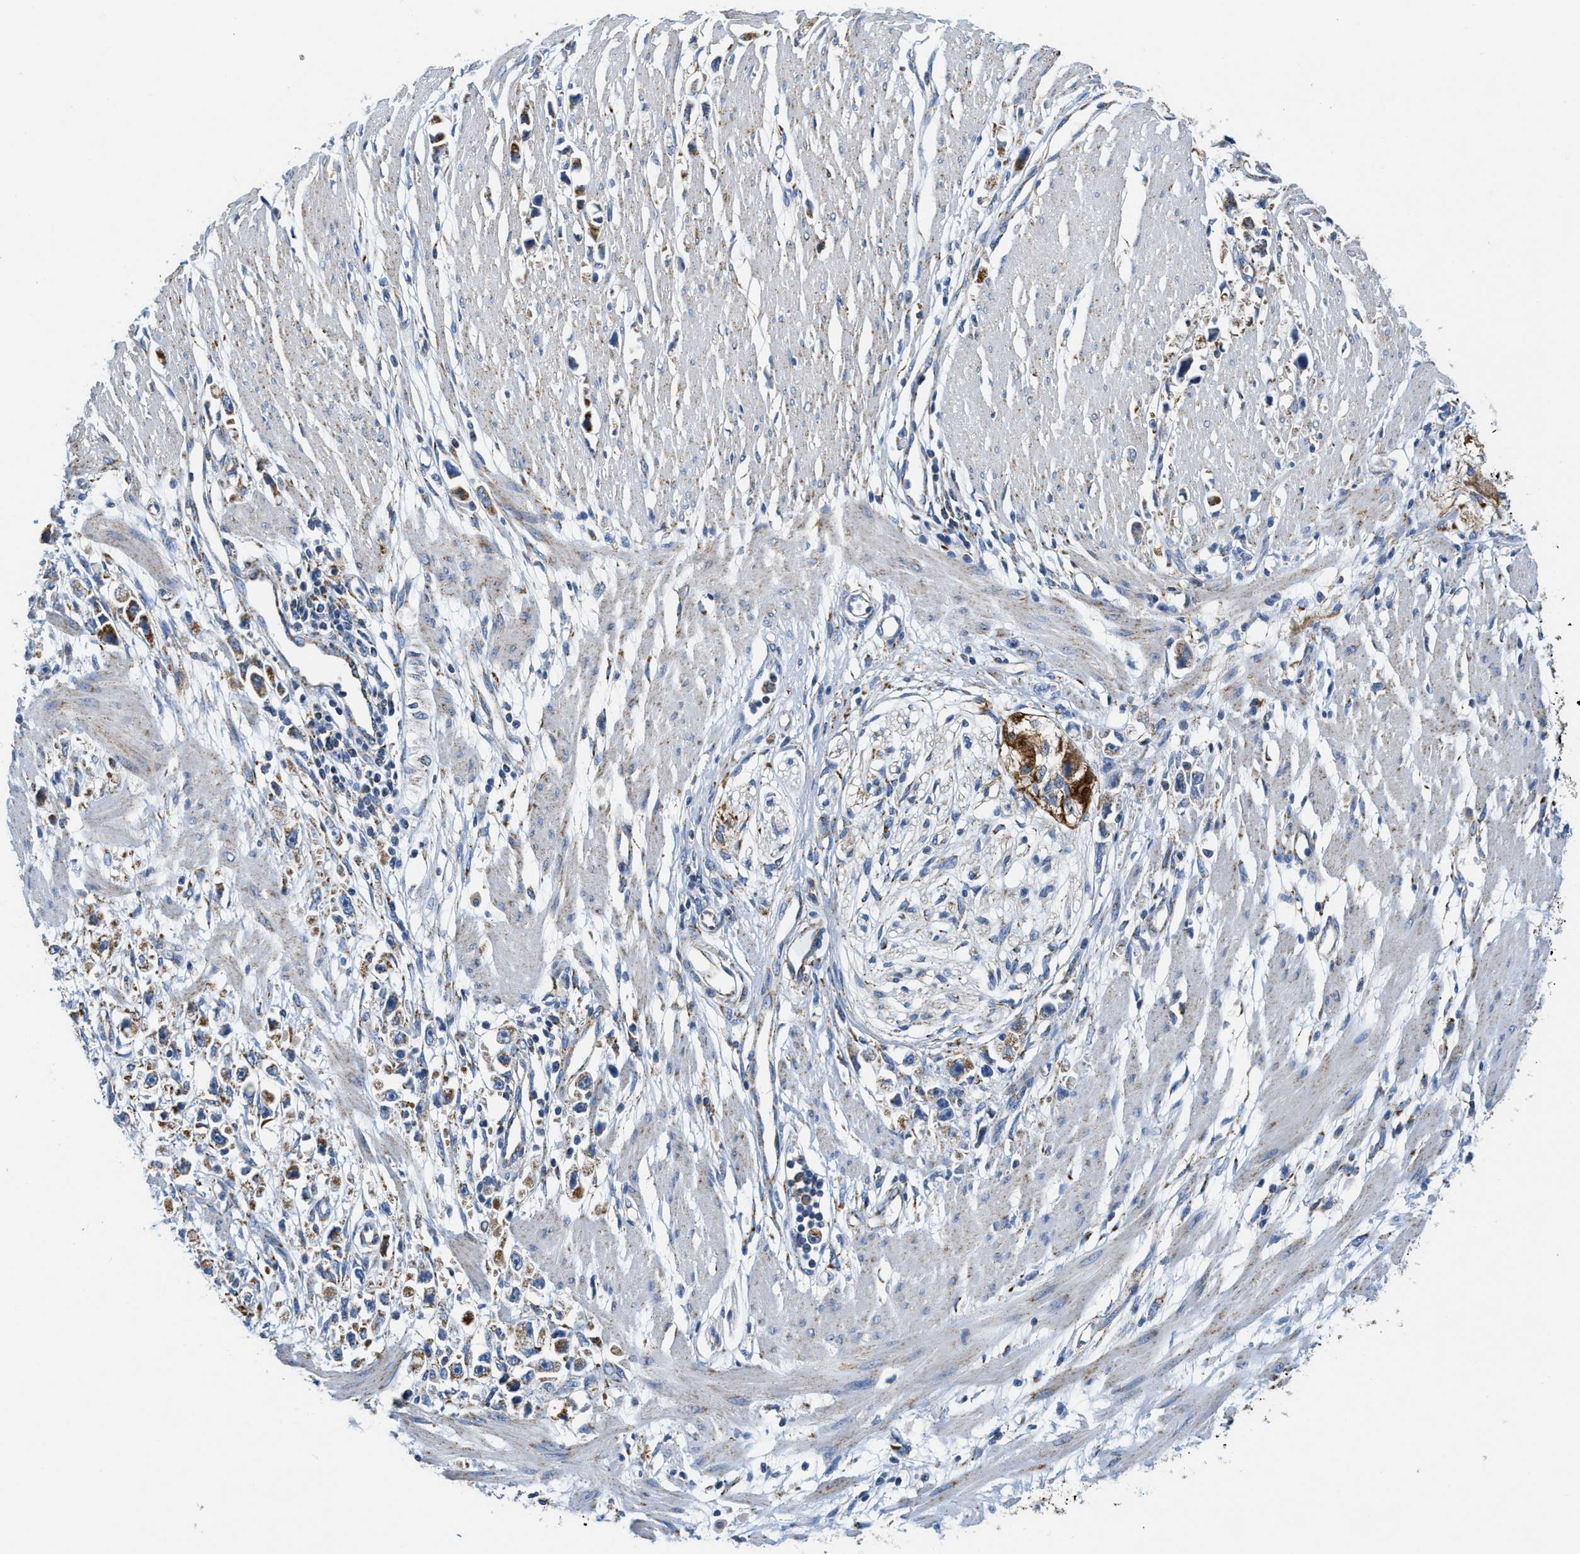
{"staining": {"intensity": "moderate", "quantity": "25%-75%", "location": "cytoplasmic/membranous"}, "tissue": "stomach cancer", "cell_type": "Tumor cells", "image_type": "cancer", "snomed": [{"axis": "morphology", "description": "Adenocarcinoma, NOS"}, {"axis": "topography", "description": "Stomach"}], "caption": "About 25%-75% of tumor cells in human stomach cancer (adenocarcinoma) reveal moderate cytoplasmic/membranous protein expression as visualized by brown immunohistochemical staining.", "gene": "KCNJ5", "patient": {"sex": "female", "age": 59}}